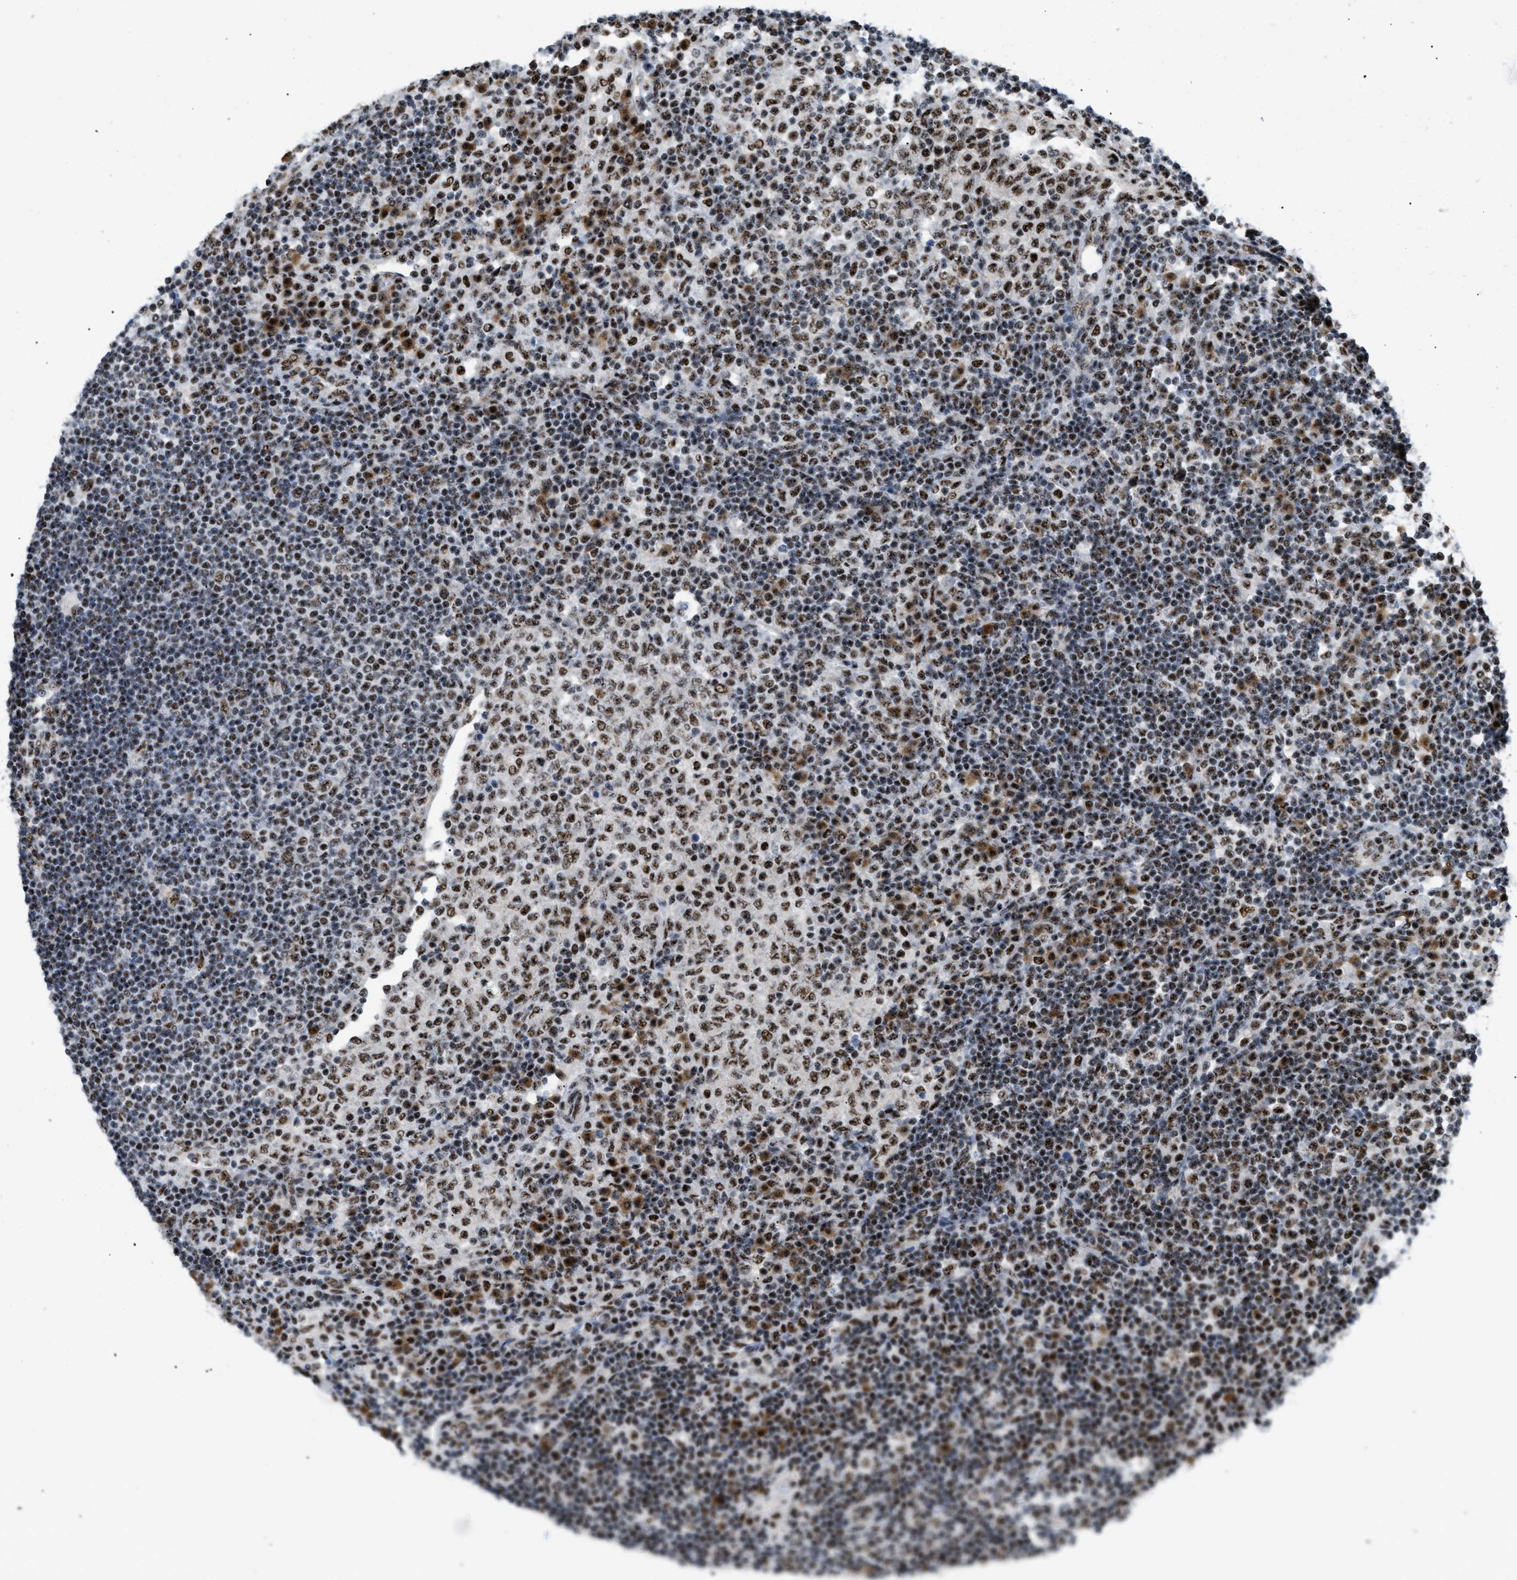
{"staining": {"intensity": "moderate", "quantity": ">75%", "location": "nuclear"}, "tissue": "lymph node", "cell_type": "Germinal center cells", "image_type": "normal", "snomed": [{"axis": "morphology", "description": "Normal tissue, NOS"}, {"axis": "topography", "description": "Lymph node"}], "caption": "High-power microscopy captured an immunohistochemistry histopathology image of normal lymph node, revealing moderate nuclear positivity in about >75% of germinal center cells. The staining is performed using DAB brown chromogen to label protein expression. The nuclei are counter-stained blue using hematoxylin.", "gene": "CDR2", "patient": {"sex": "female", "age": 53}}